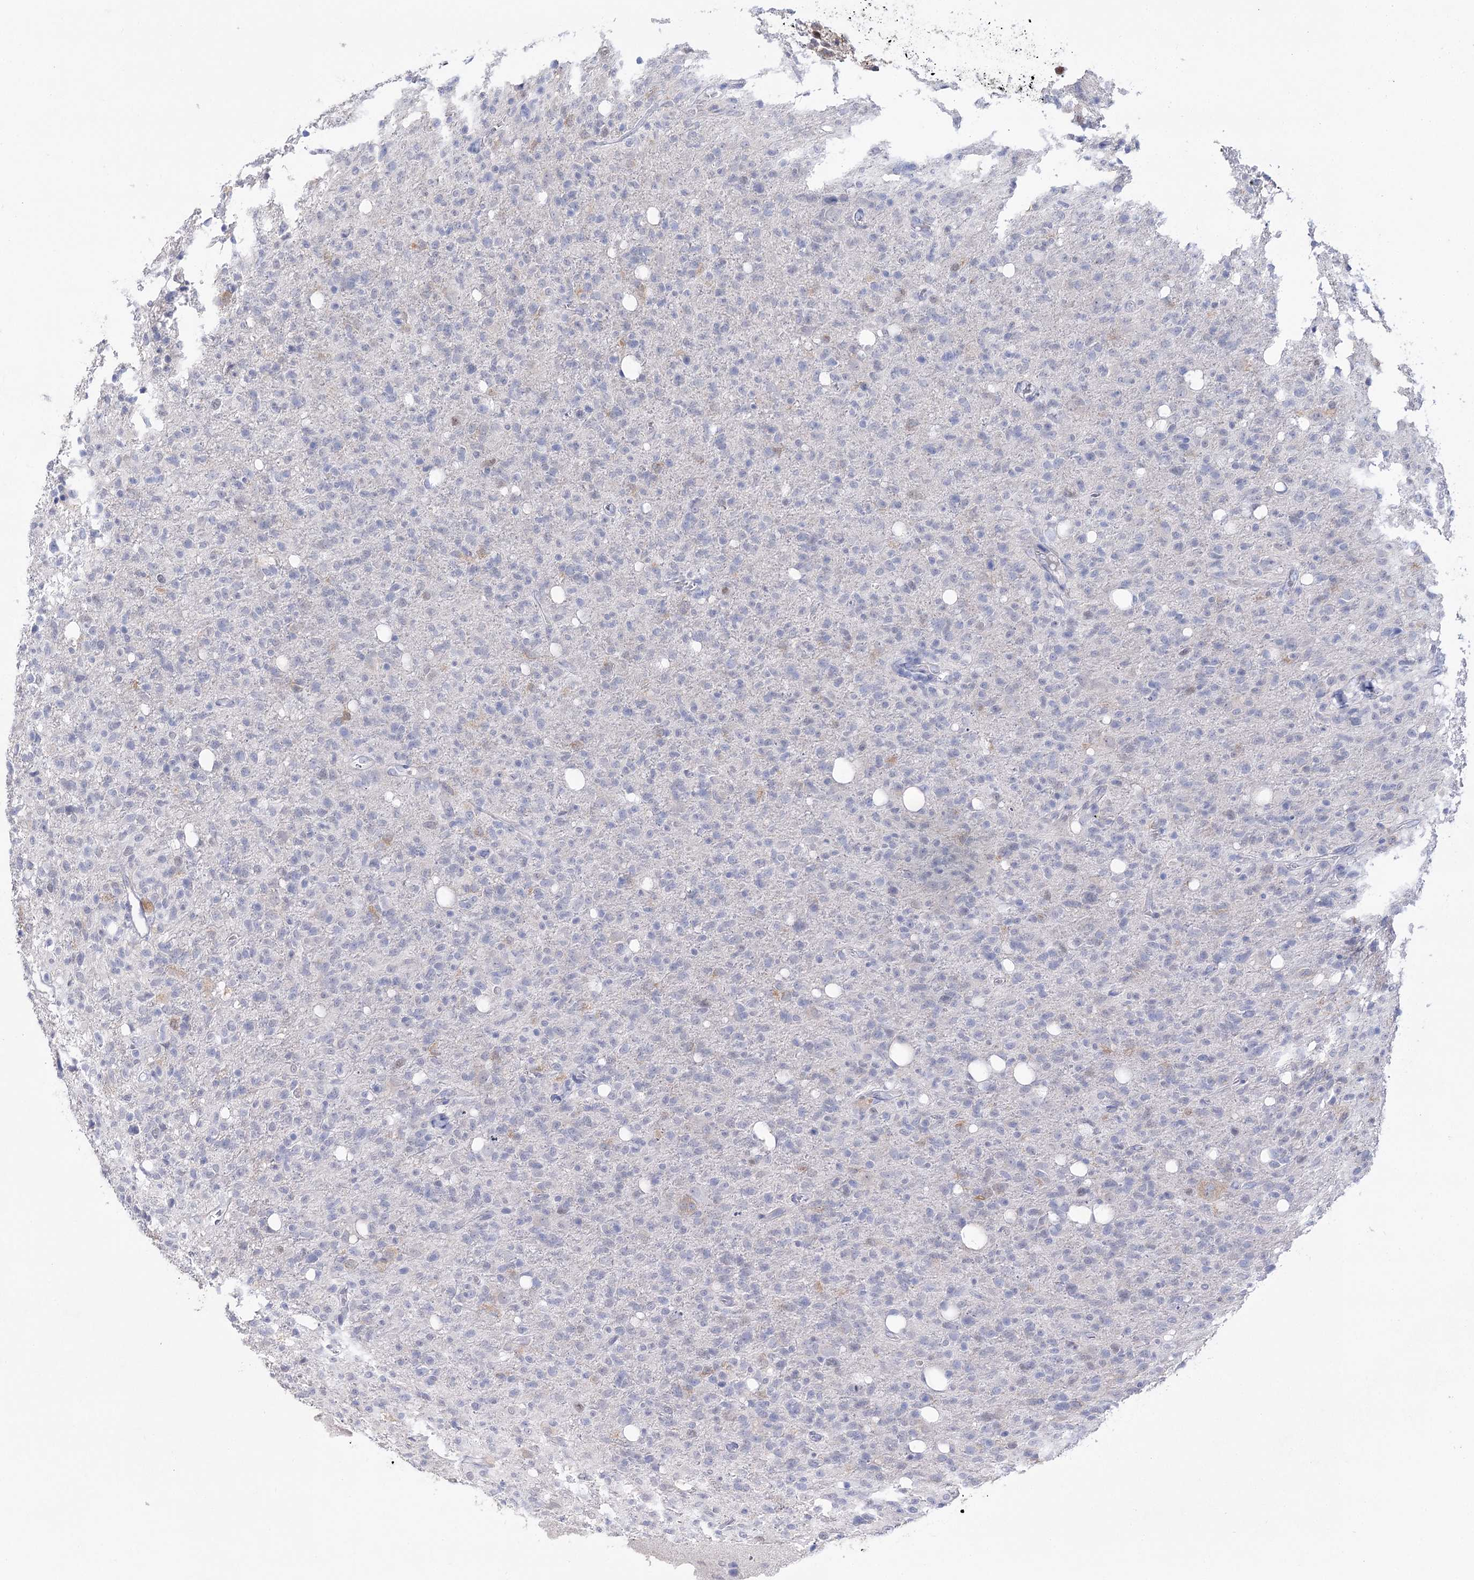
{"staining": {"intensity": "negative", "quantity": "none", "location": "none"}, "tissue": "glioma", "cell_type": "Tumor cells", "image_type": "cancer", "snomed": [{"axis": "morphology", "description": "Glioma, malignant, High grade"}, {"axis": "topography", "description": "Brain"}], "caption": "This is an immunohistochemistry micrograph of human high-grade glioma (malignant). There is no staining in tumor cells.", "gene": "UGDH", "patient": {"sex": "female", "age": 57}}